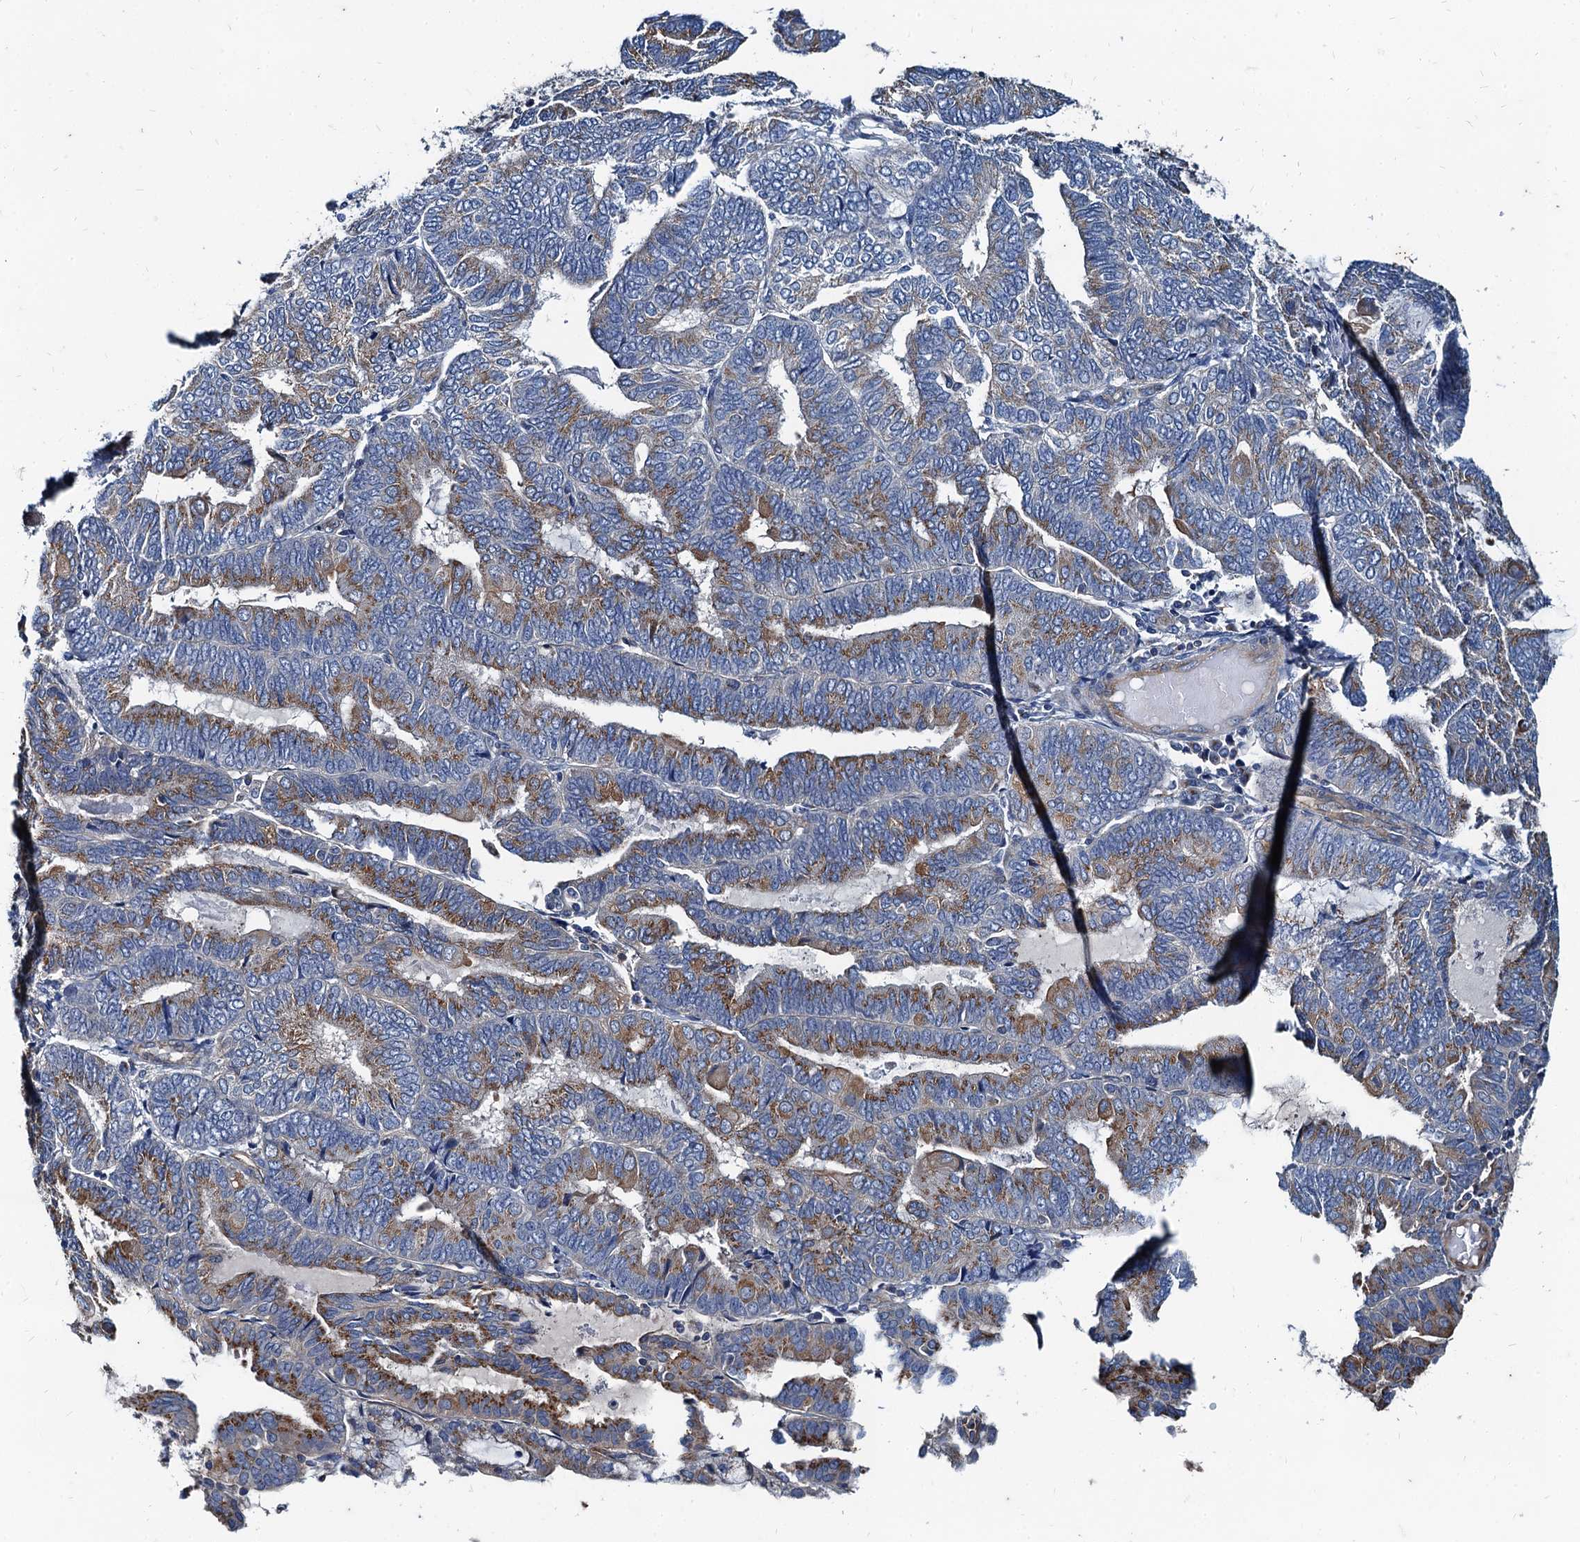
{"staining": {"intensity": "moderate", "quantity": "25%-75%", "location": "cytoplasmic/membranous"}, "tissue": "endometrial cancer", "cell_type": "Tumor cells", "image_type": "cancer", "snomed": [{"axis": "morphology", "description": "Adenocarcinoma, NOS"}, {"axis": "topography", "description": "Endometrium"}], "caption": "Endometrial cancer was stained to show a protein in brown. There is medium levels of moderate cytoplasmic/membranous expression in about 25%-75% of tumor cells.", "gene": "NGRN", "patient": {"sex": "female", "age": 81}}